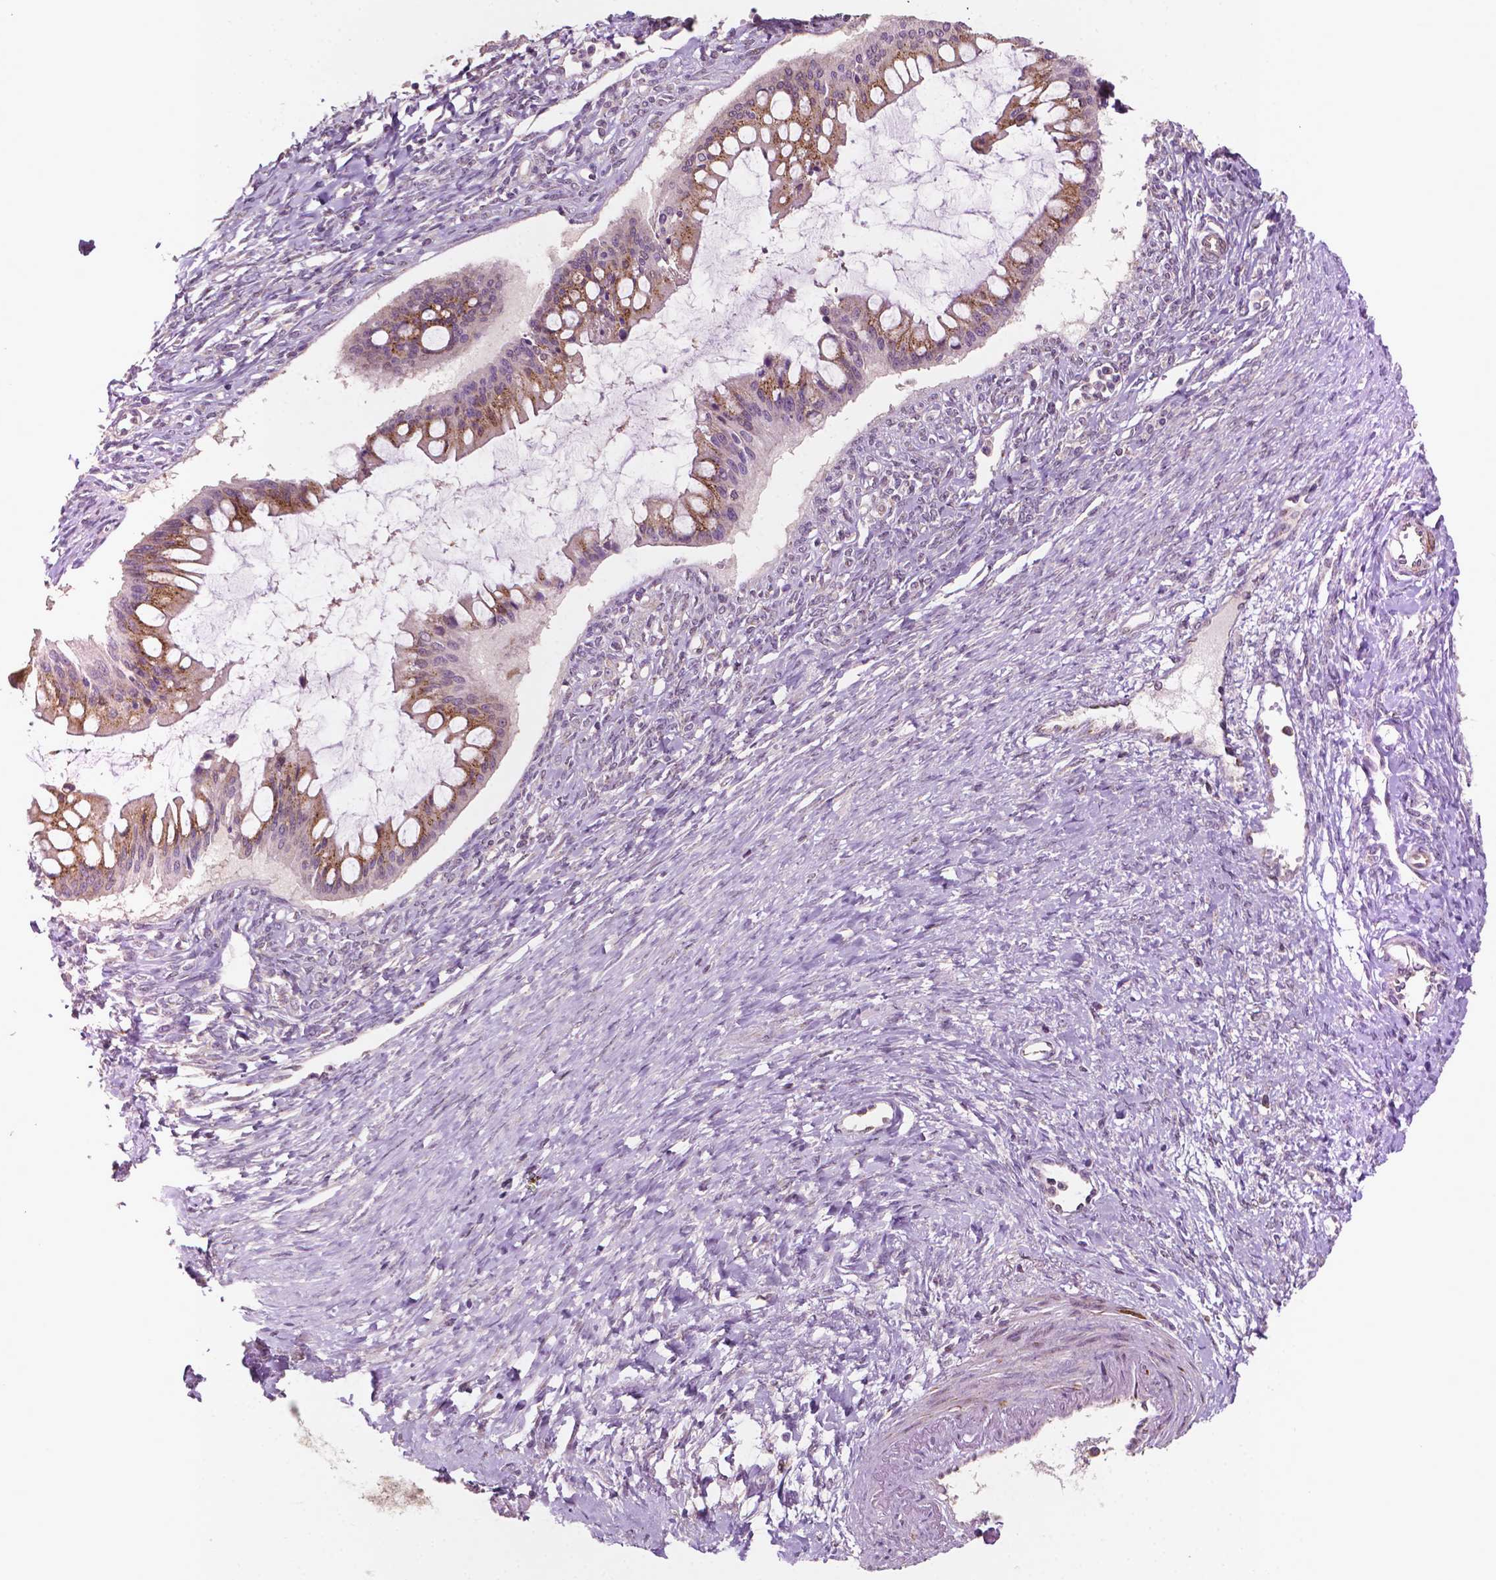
{"staining": {"intensity": "moderate", "quantity": ">75%", "location": "cytoplasmic/membranous"}, "tissue": "ovarian cancer", "cell_type": "Tumor cells", "image_type": "cancer", "snomed": [{"axis": "morphology", "description": "Cystadenocarcinoma, mucinous, NOS"}, {"axis": "topography", "description": "Ovary"}], "caption": "Human ovarian cancer (mucinous cystadenocarcinoma) stained with a protein marker shows moderate staining in tumor cells.", "gene": "EBAG9", "patient": {"sex": "female", "age": 73}}